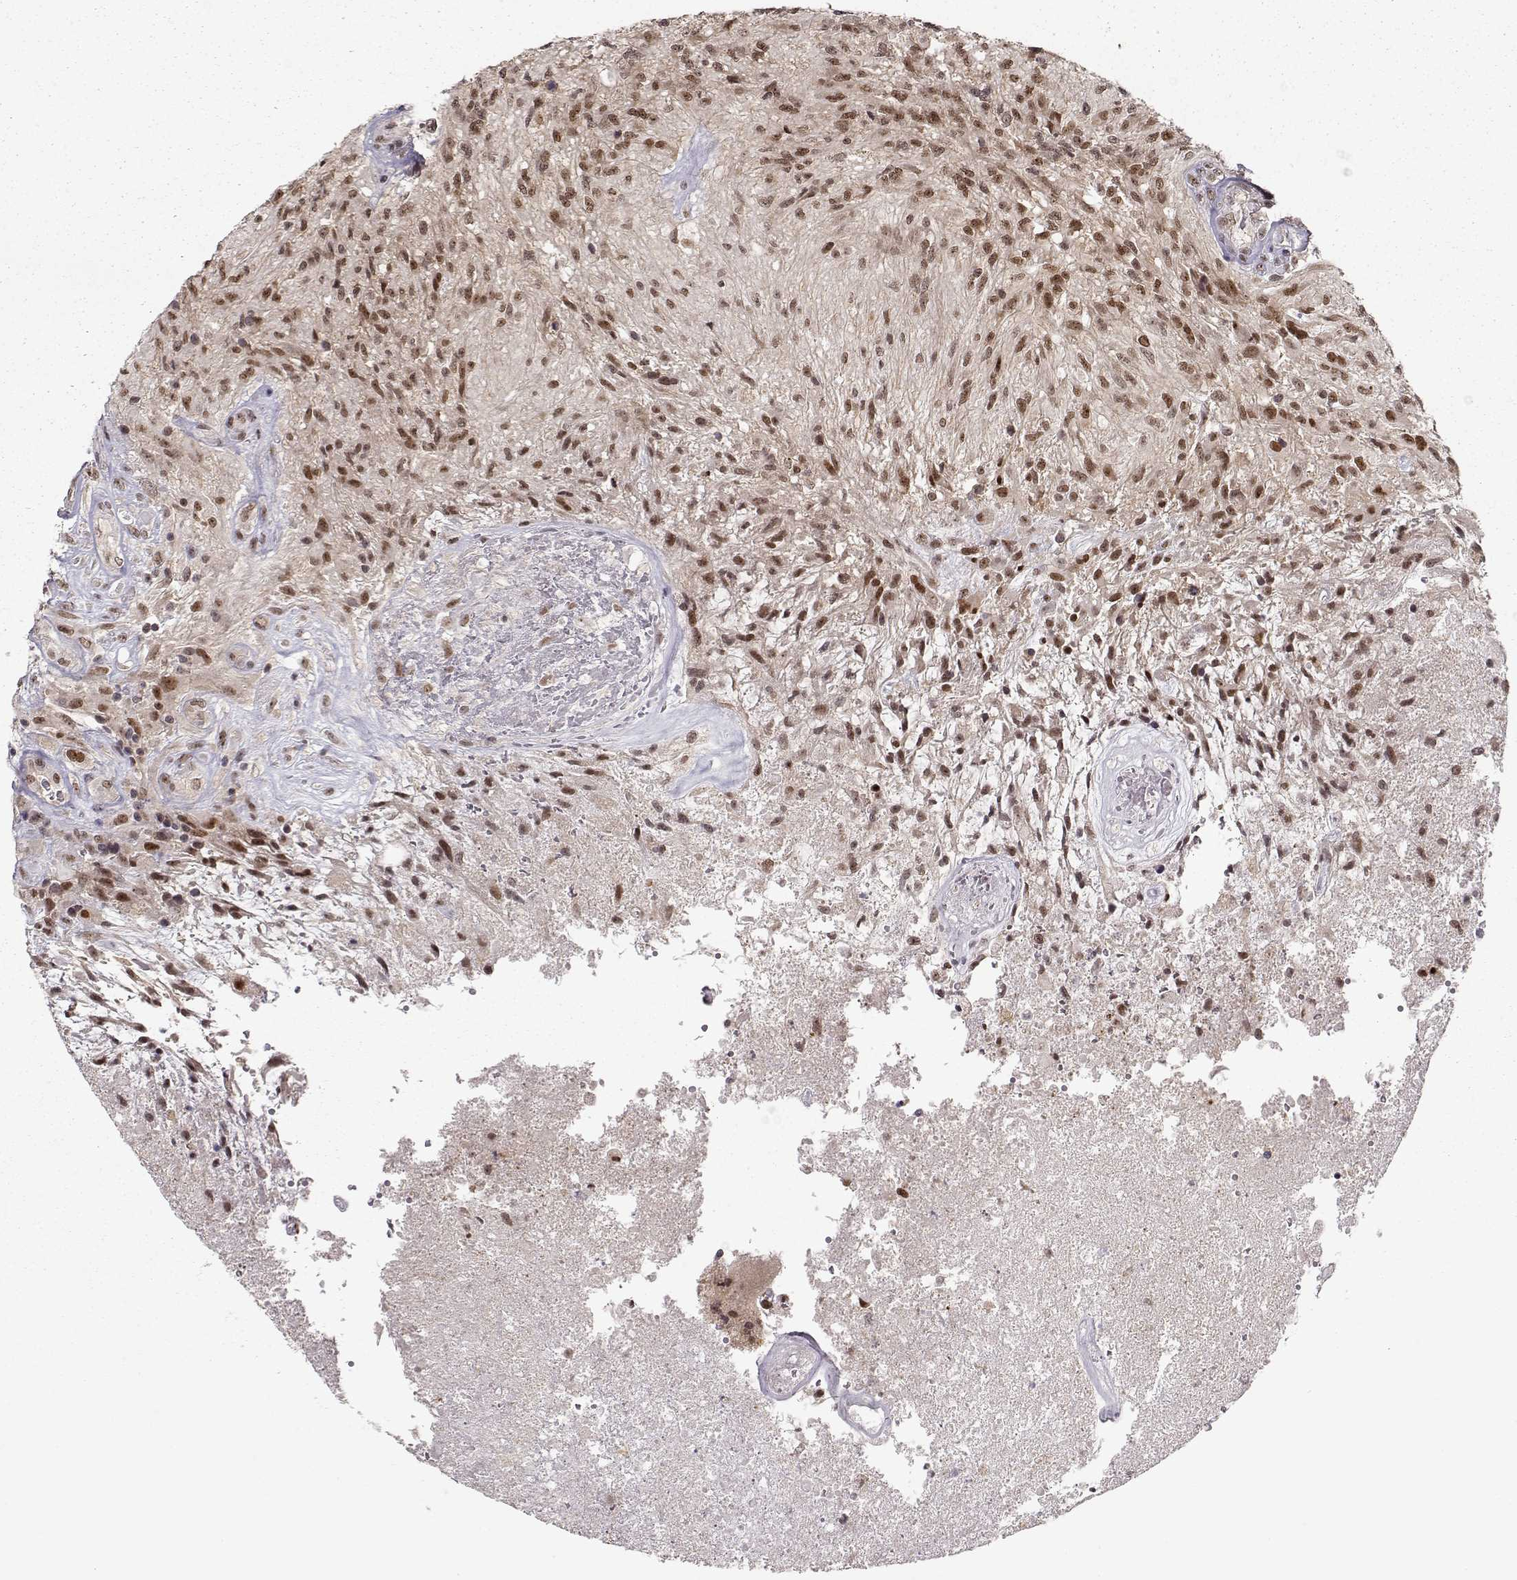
{"staining": {"intensity": "moderate", "quantity": ">75%", "location": "nuclear"}, "tissue": "glioma", "cell_type": "Tumor cells", "image_type": "cancer", "snomed": [{"axis": "morphology", "description": "Glioma, malignant, High grade"}, {"axis": "topography", "description": "Brain"}], "caption": "This is a histology image of immunohistochemistry staining of high-grade glioma (malignant), which shows moderate positivity in the nuclear of tumor cells.", "gene": "CSNK2A1", "patient": {"sex": "male", "age": 56}}